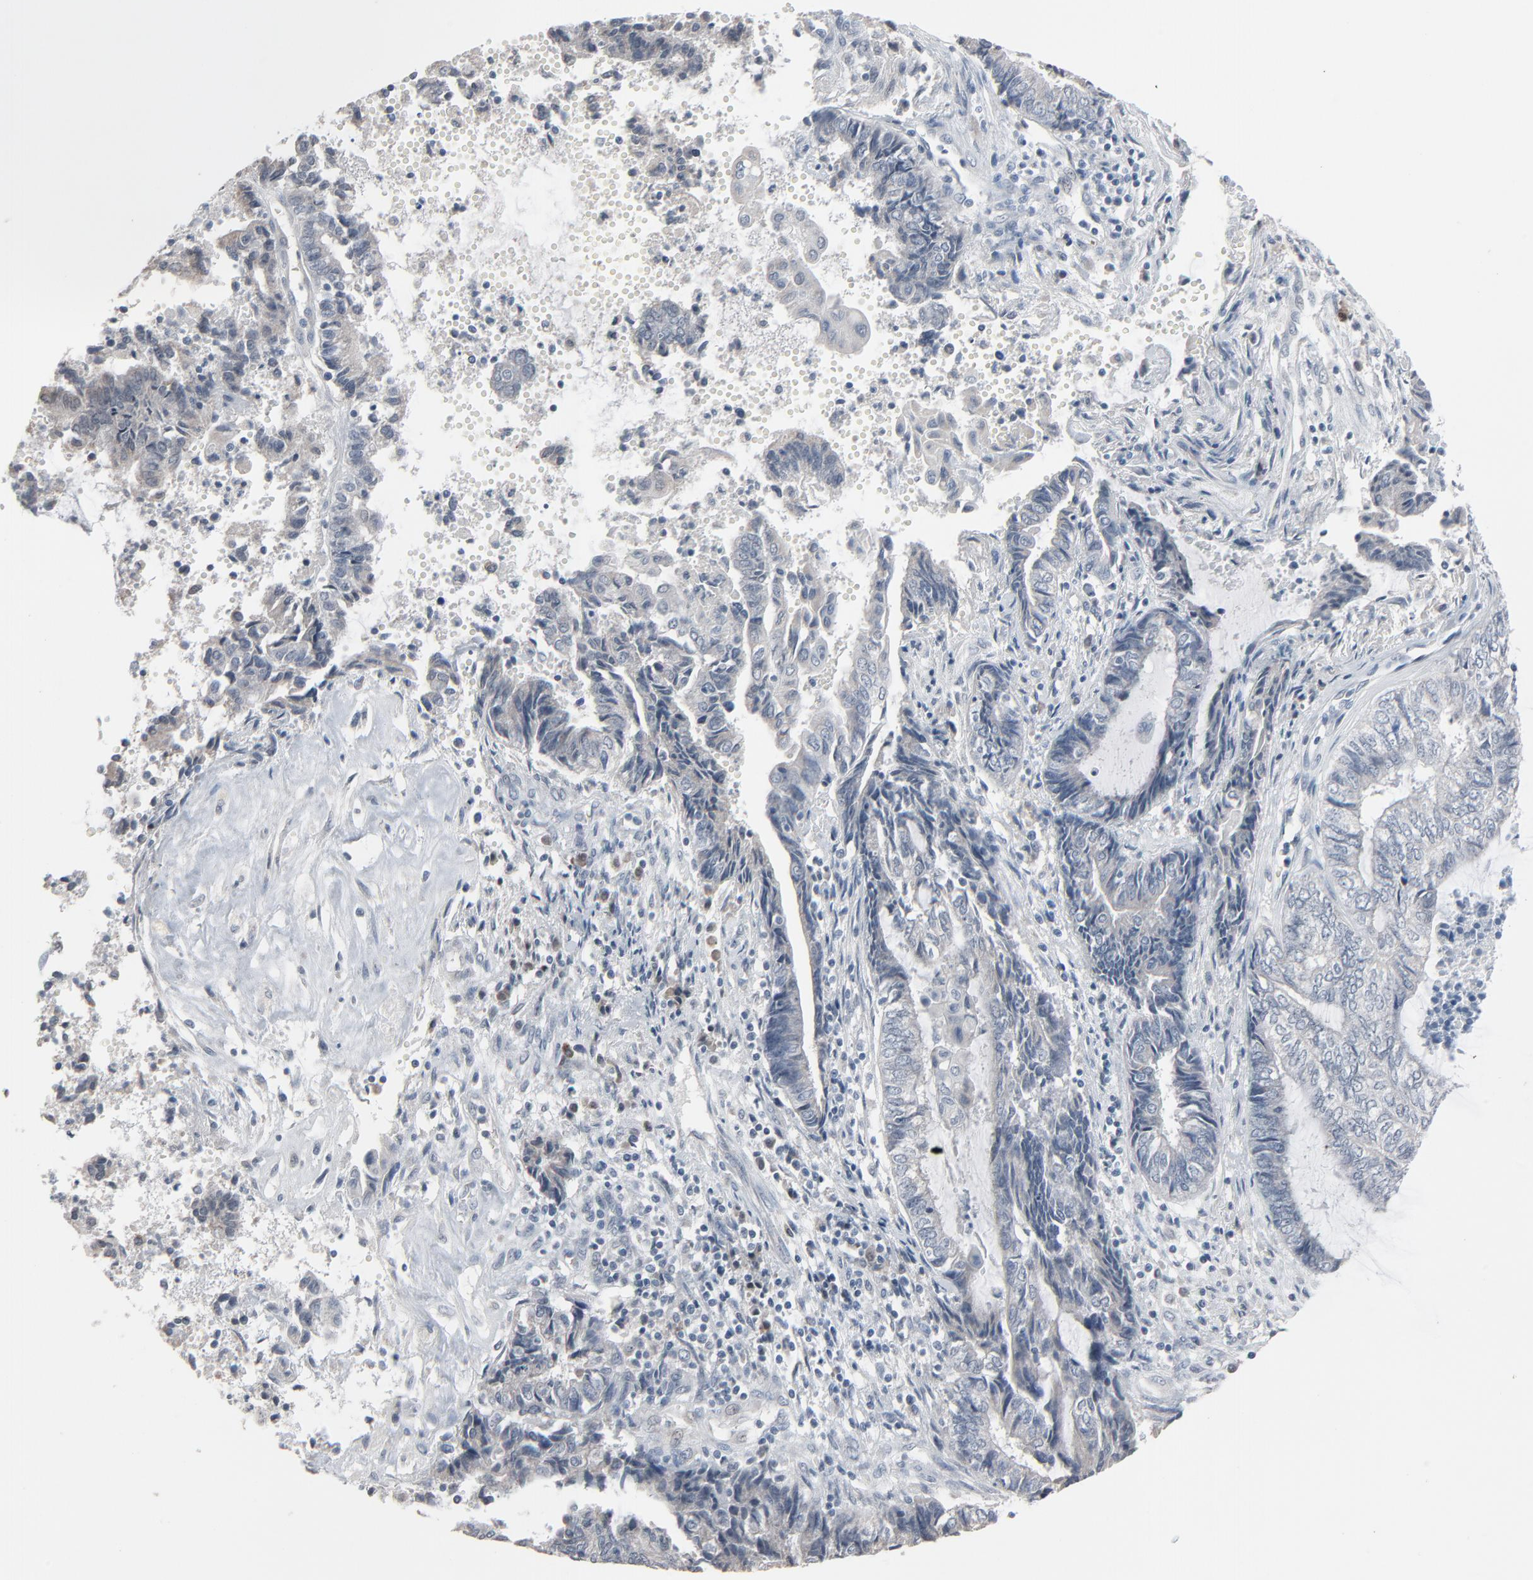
{"staining": {"intensity": "weak", "quantity": "<25%", "location": "cytoplasmic/membranous"}, "tissue": "endometrial cancer", "cell_type": "Tumor cells", "image_type": "cancer", "snomed": [{"axis": "morphology", "description": "Adenocarcinoma, NOS"}, {"axis": "topography", "description": "Uterus"}, {"axis": "topography", "description": "Endometrium"}], "caption": "Immunohistochemistry (IHC) of human endometrial adenocarcinoma exhibits no staining in tumor cells.", "gene": "SAGE1", "patient": {"sex": "female", "age": 70}}